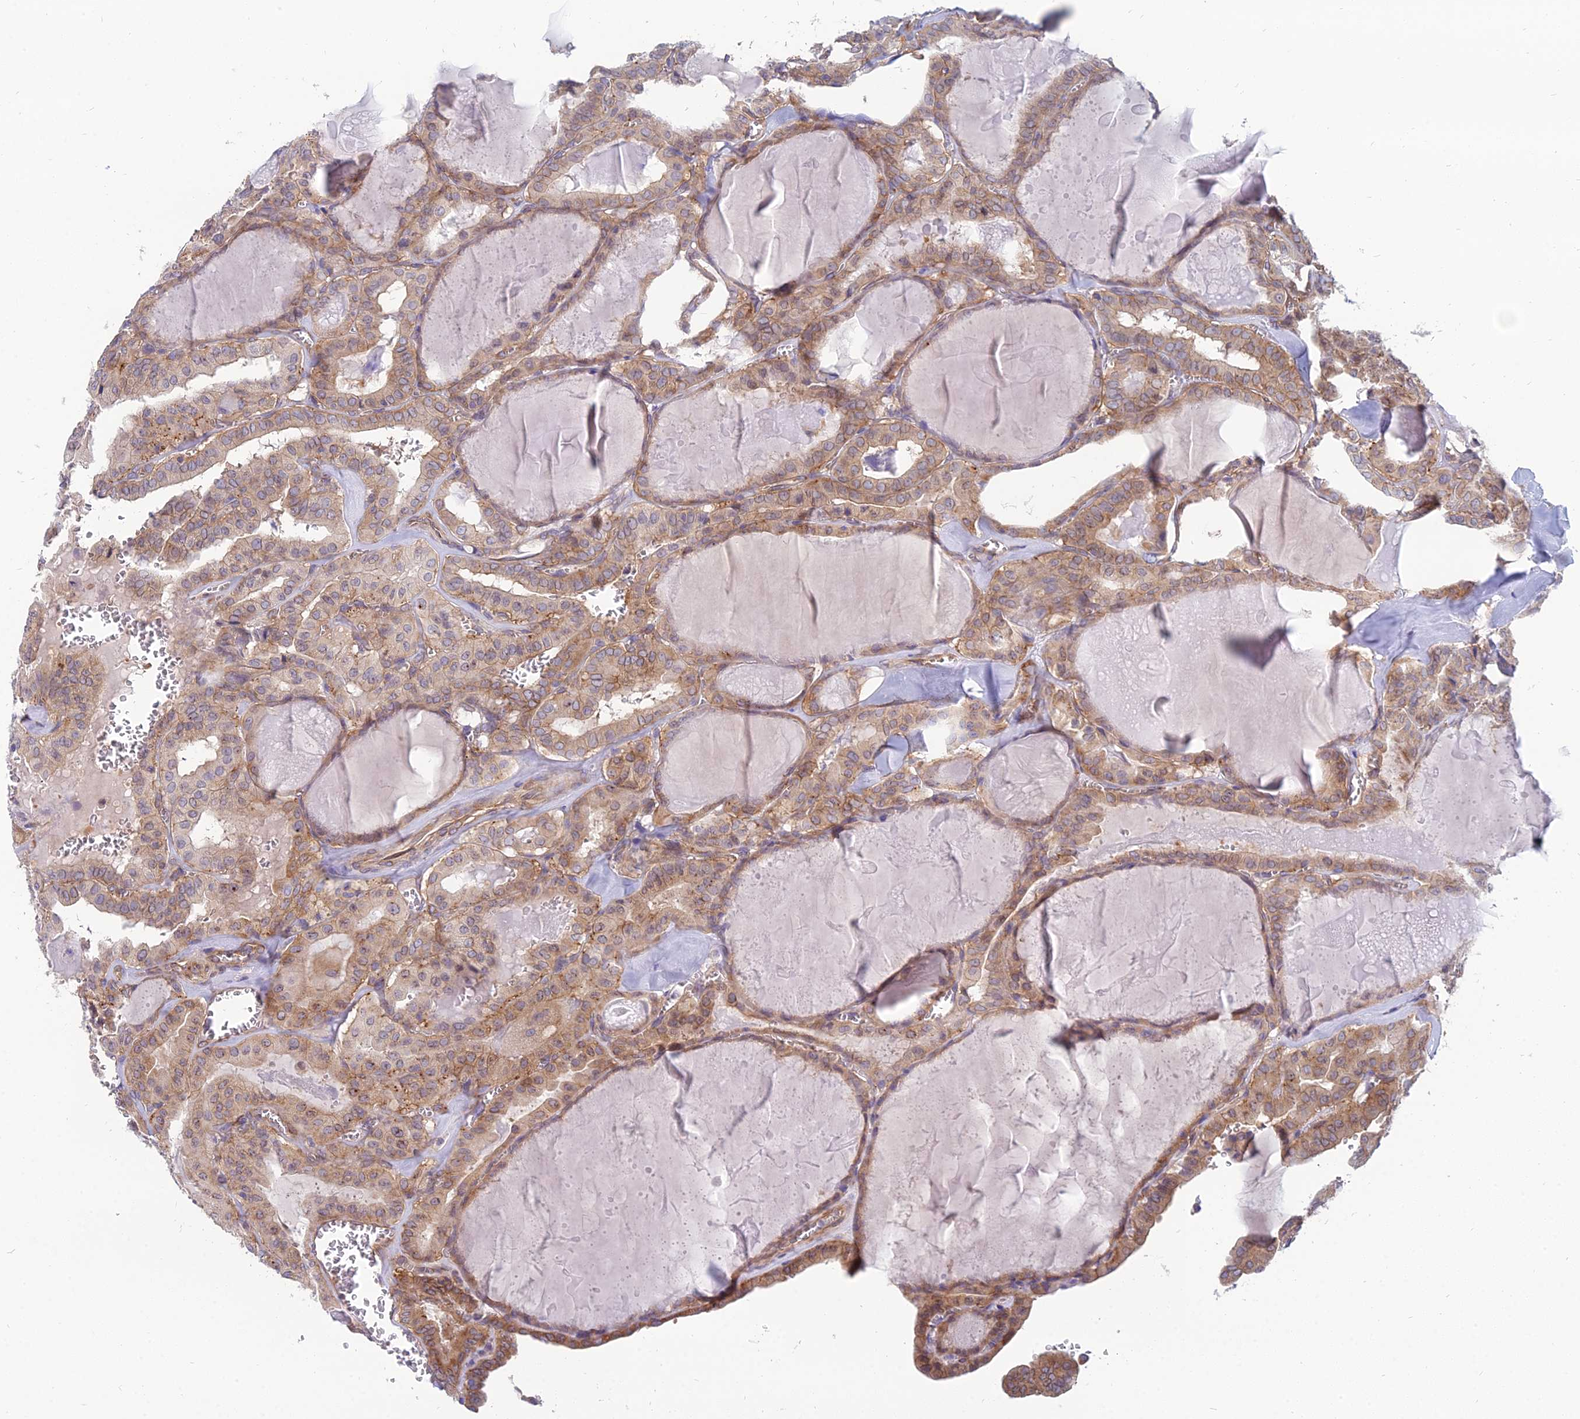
{"staining": {"intensity": "moderate", "quantity": ">75%", "location": "cytoplasmic/membranous"}, "tissue": "thyroid cancer", "cell_type": "Tumor cells", "image_type": "cancer", "snomed": [{"axis": "morphology", "description": "Papillary adenocarcinoma, NOS"}, {"axis": "topography", "description": "Thyroid gland"}], "caption": "Approximately >75% of tumor cells in thyroid papillary adenocarcinoma display moderate cytoplasmic/membranous protein staining as visualized by brown immunohistochemical staining.", "gene": "TXLNA", "patient": {"sex": "male", "age": 52}}